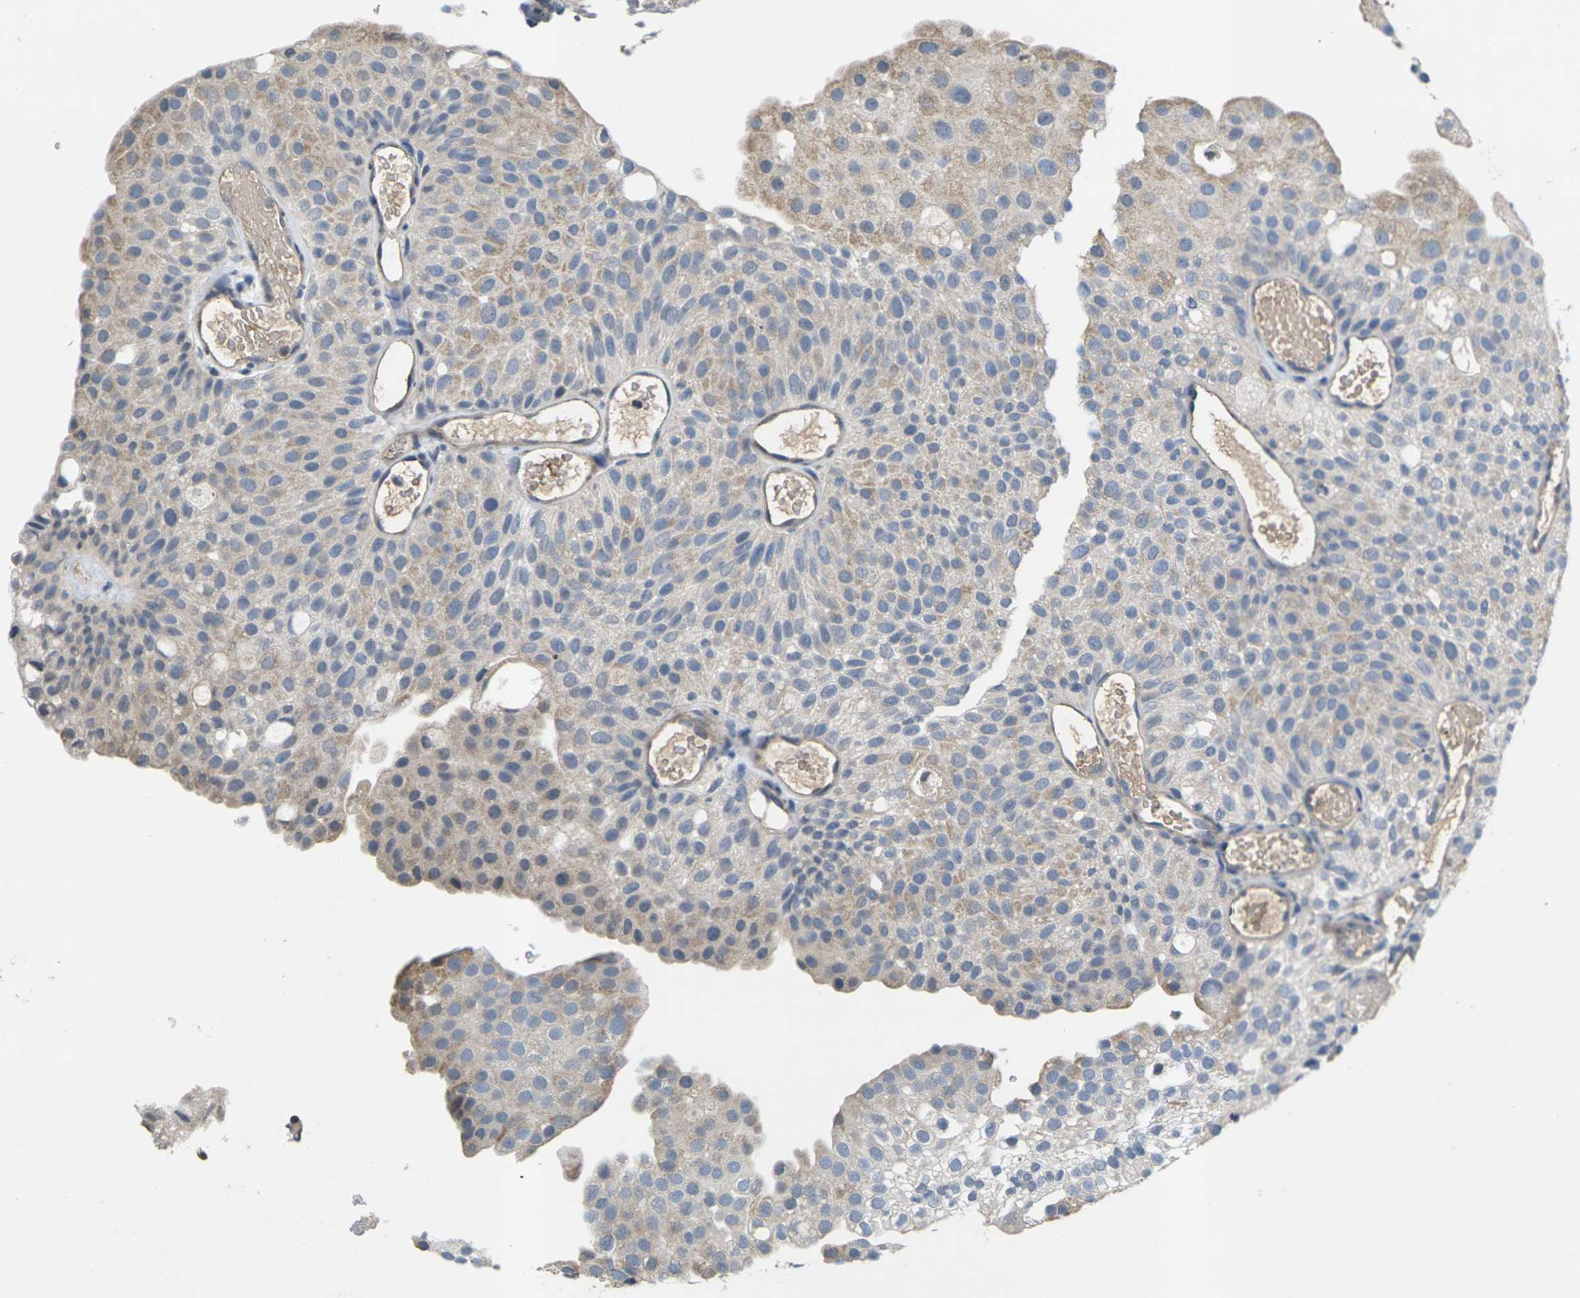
{"staining": {"intensity": "weak", "quantity": "25%-75%", "location": "cytoplasmic/membranous"}, "tissue": "urothelial cancer", "cell_type": "Tumor cells", "image_type": "cancer", "snomed": [{"axis": "morphology", "description": "Urothelial carcinoma, Low grade"}, {"axis": "topography", "description": "Urinary bladder"}], "caption": "Urothelial carcinoma (low-grade) tissue demonstrates weak cytoplasmic/membranous staining in approximately 25%-75% of tumor cells (DAB (3,3'-diaminobenzidine) IHC with brightfield microscopy, high magnification).", "gene": "SLC2A2", "patient": {"sex": "male", "age": 78}}